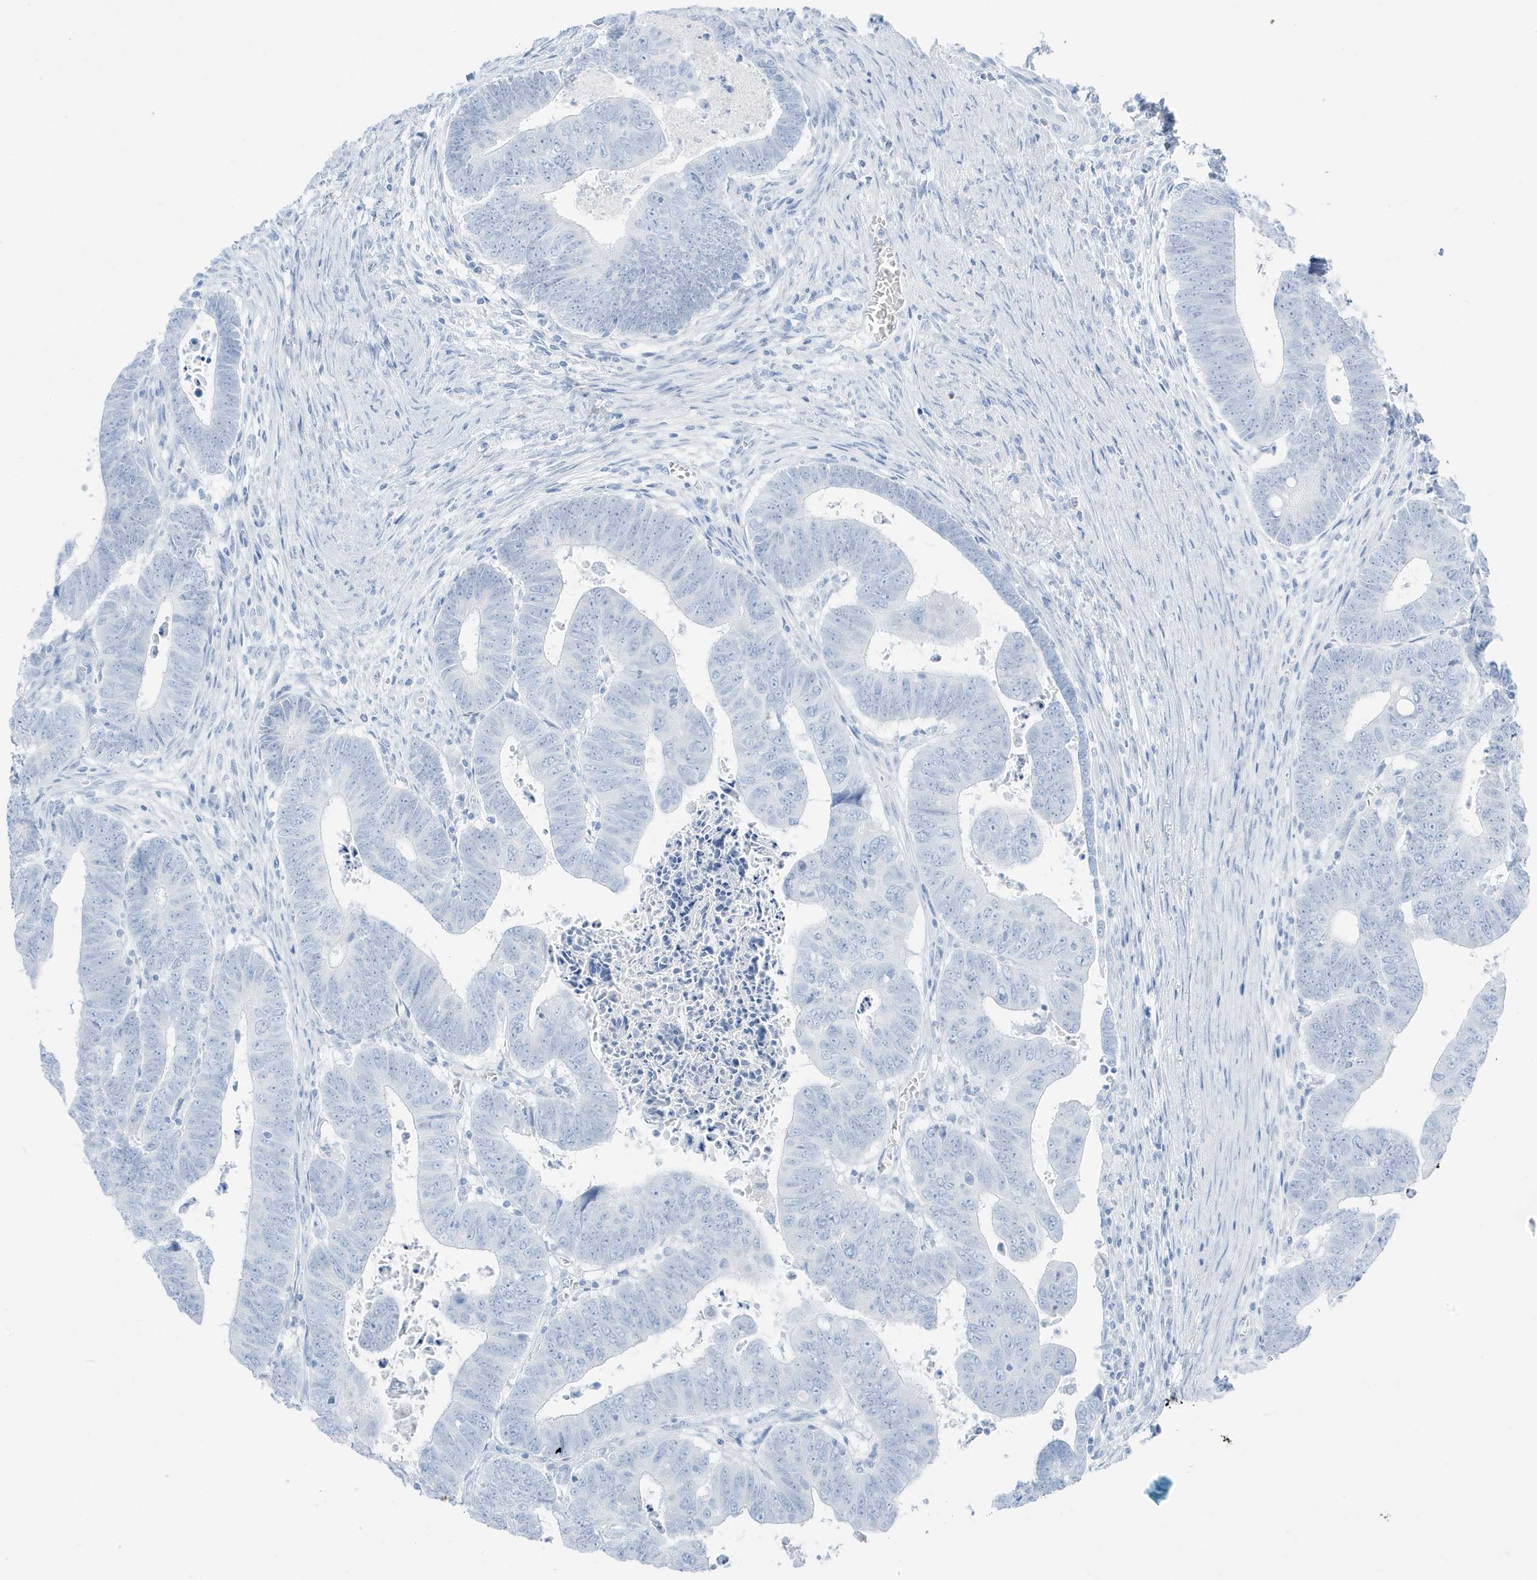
{"staining": {"intensity": "negative", "quantity": "none", "location": "none"}, "tissue": "colorectal cancer", "cell_type": "Tumor cells", "image_type": "cancer", "snomed": [{"axis": "morphology", "description": "Normal tissue, NOS"}, {"axis": "morphology", "description": "Adenocarcinoma, NOS"}, {"axis": "topography", "description": "Rectum"}], "caption": "This is an immunohistochemistry (IHC) photomicrograph of colorectal cancer. There is no expression in tumor cells.", "gene": "SLC22A13", "patient": {"sex": "female", "age": 65}}